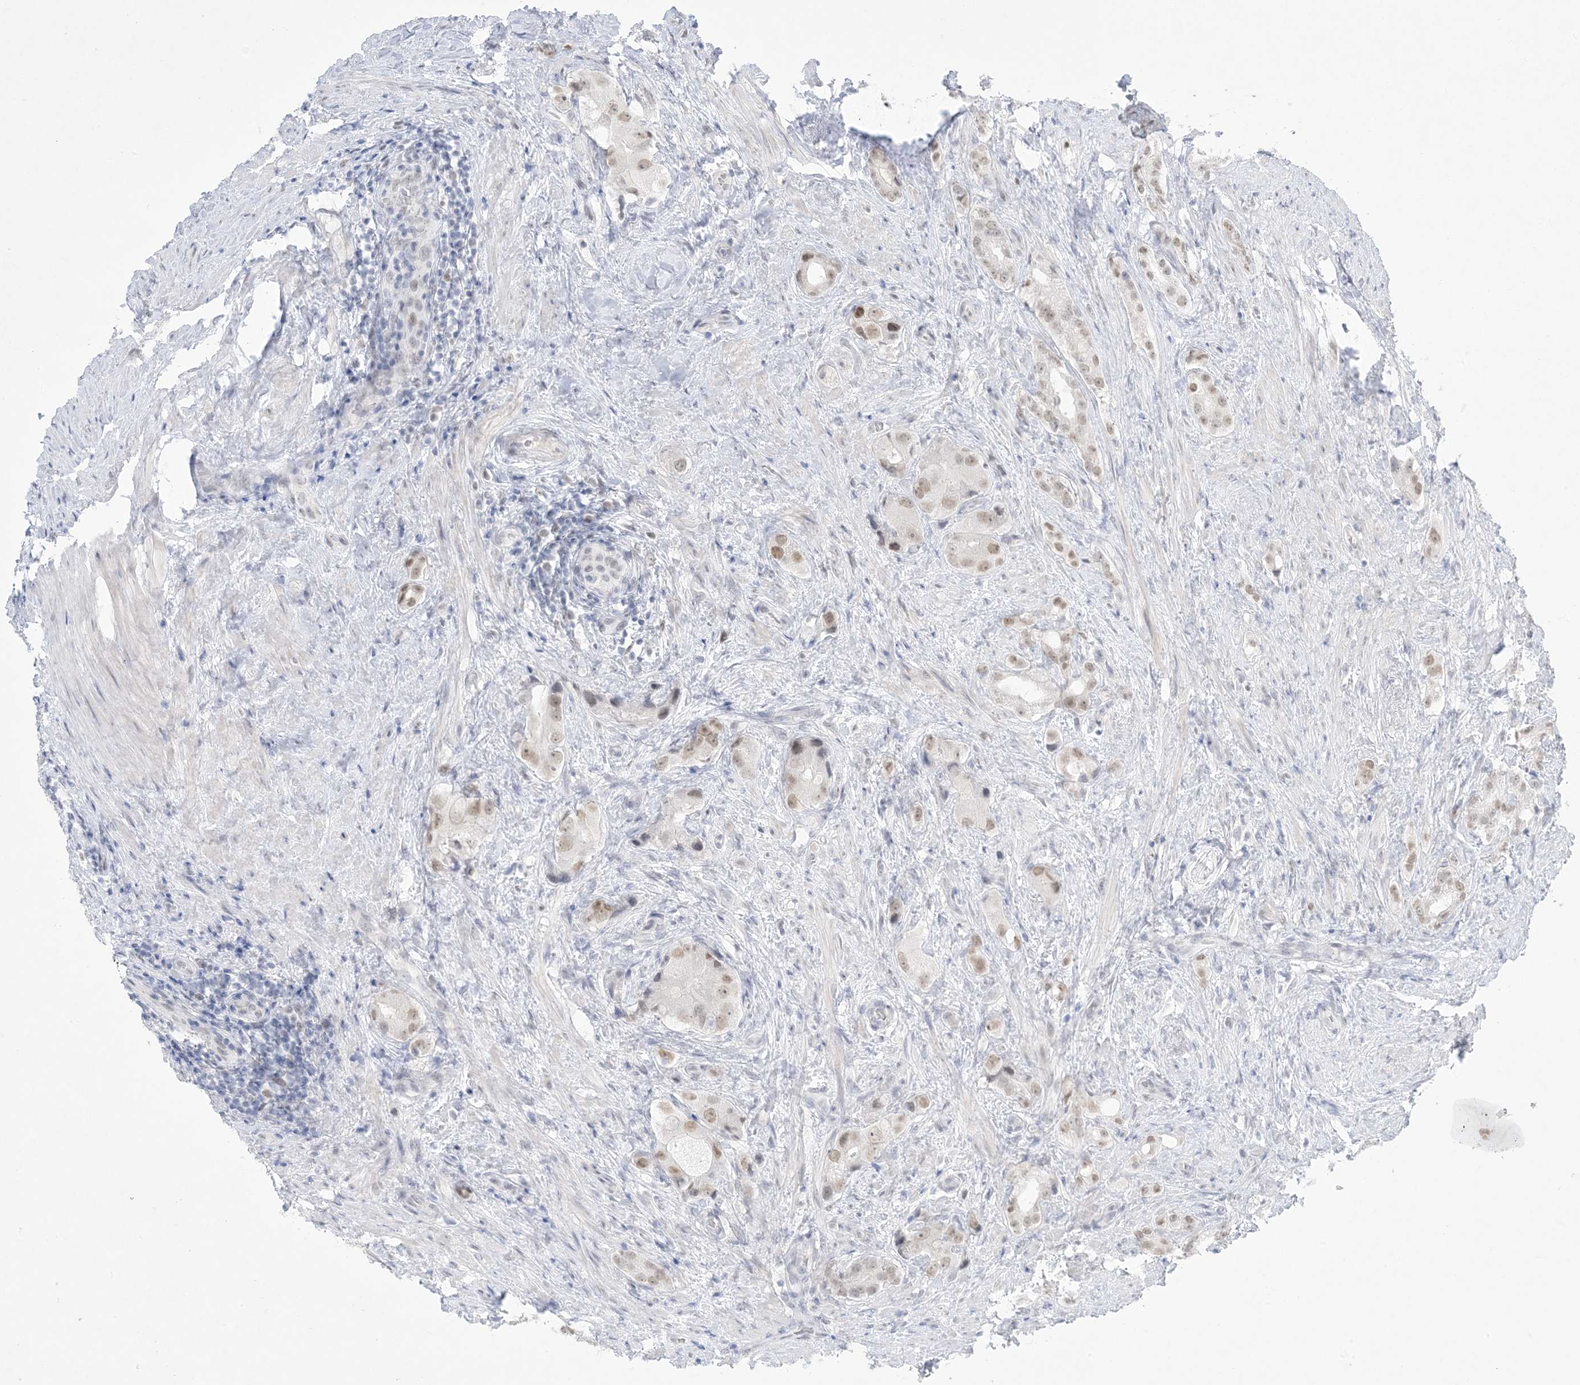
{"staining": {"intensity": "weak", "quantity": "25%-75%", "location": "nuclear"}, "tissue": "prostate cancer", "cell_type": "Tumor cells", "image_type": "cancer", "snomed": [{"axis": "morphology", "description": "Adenocarcinoma, Low grade"}, {"axis": "topography", "description": "Prostate"}], "caption": "Human low-grade adenocarcinoma (prostate) stained with a brown dye reveals weak nuclear positive expression in about 25%-75% of tumor cells.", "gene": "HOMEZ", "patient": {"sex": "male", "age": 71}}